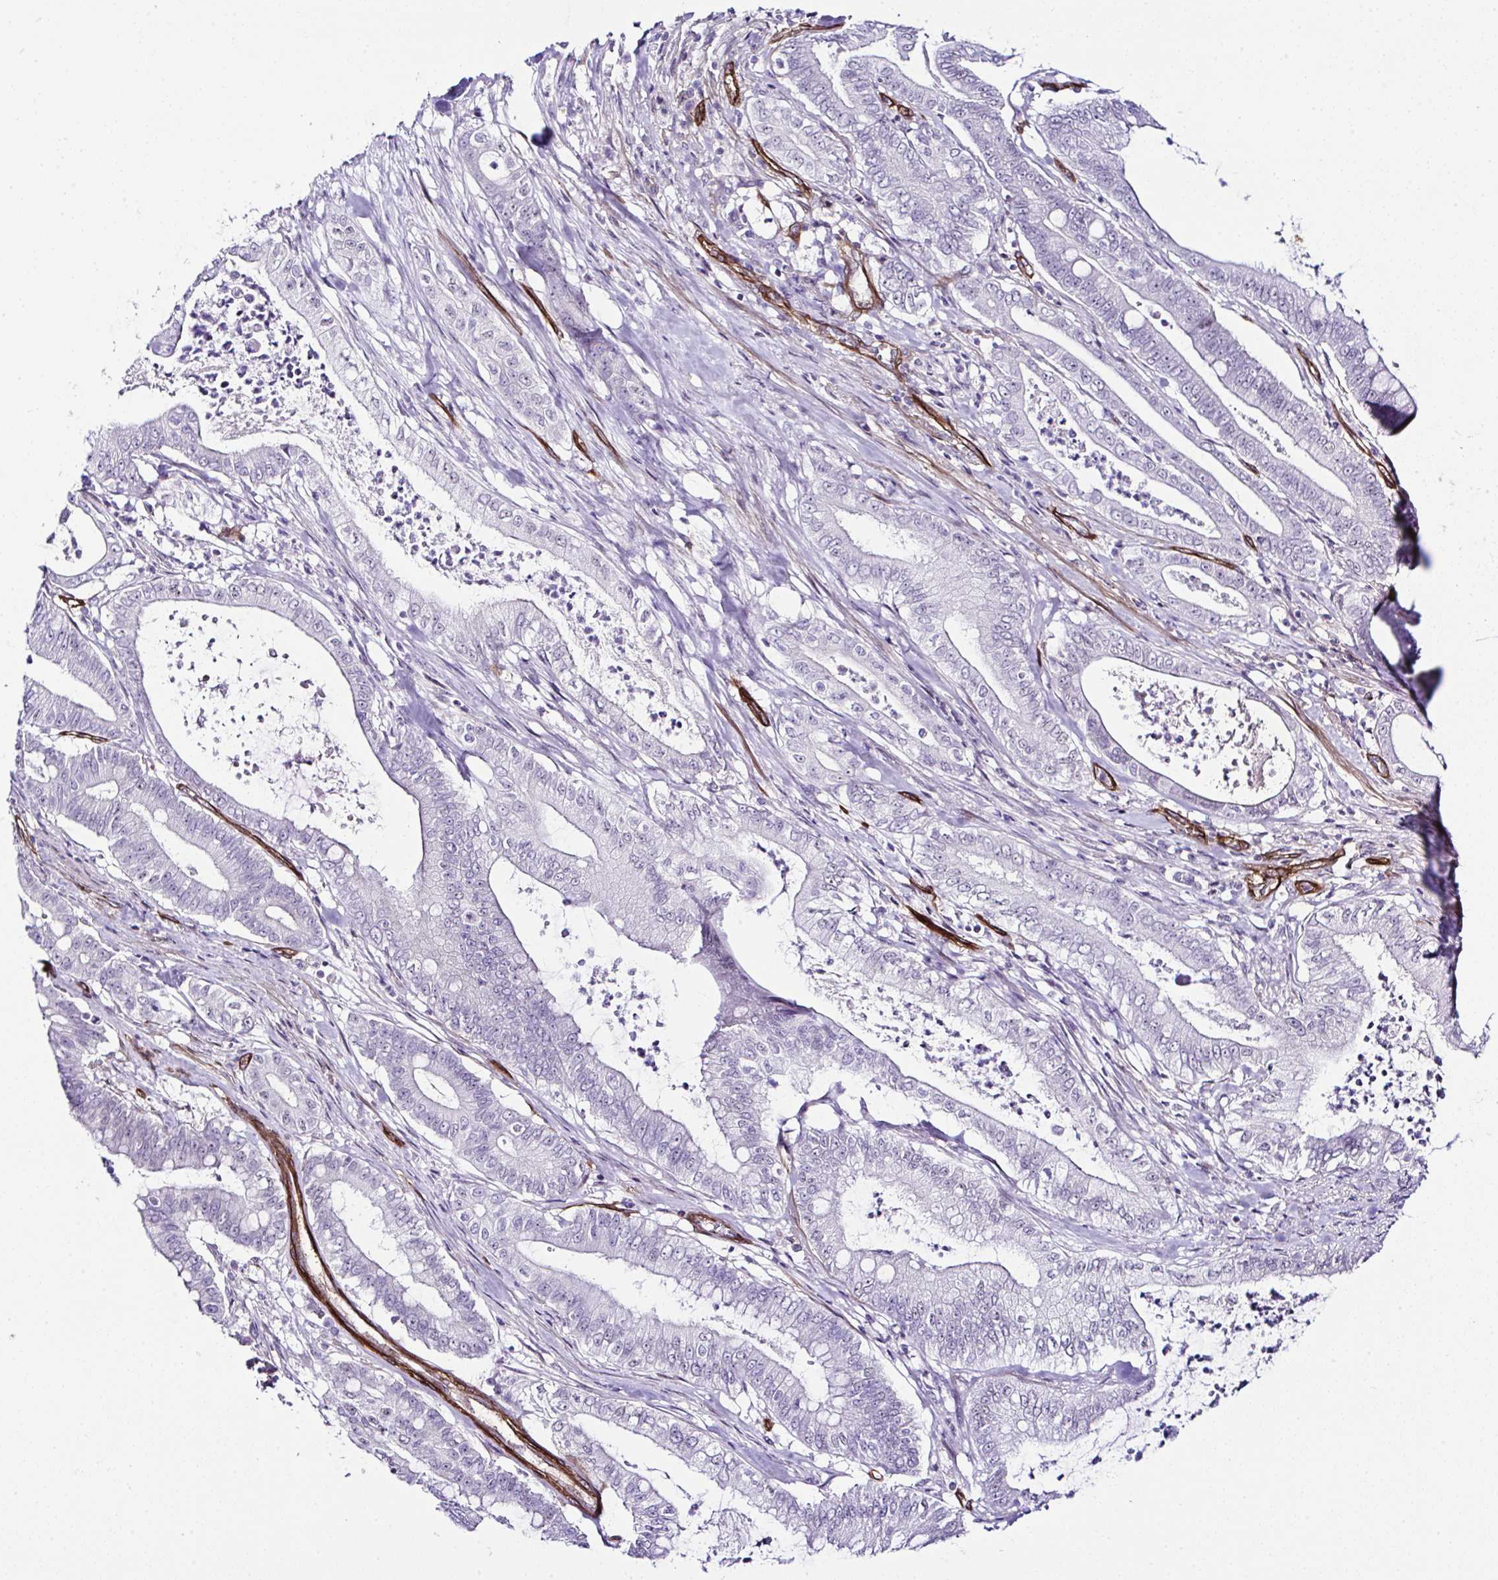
{"staining": {"intensity": "negative", "quantity": "none", "location": "none"}, "tissue": "pancreatic cancer", "cell_type": "Tumor cells", "image_type": "cancer", "snomed": [{"axis": "morphology", "description": "Adenocarcinoma, NOS"}, {"axis": "topography", "description": "Pancreas"}], "caption": "This micrograph is of pancreatic cancer (adenocarcinoma) stained with IHC to label a protein in brown with the nuclei are counter-stained blue. There is no expression in tumor cells.", "gene": "FBXO34", "patient": {"sex": "male", "age": 71}}